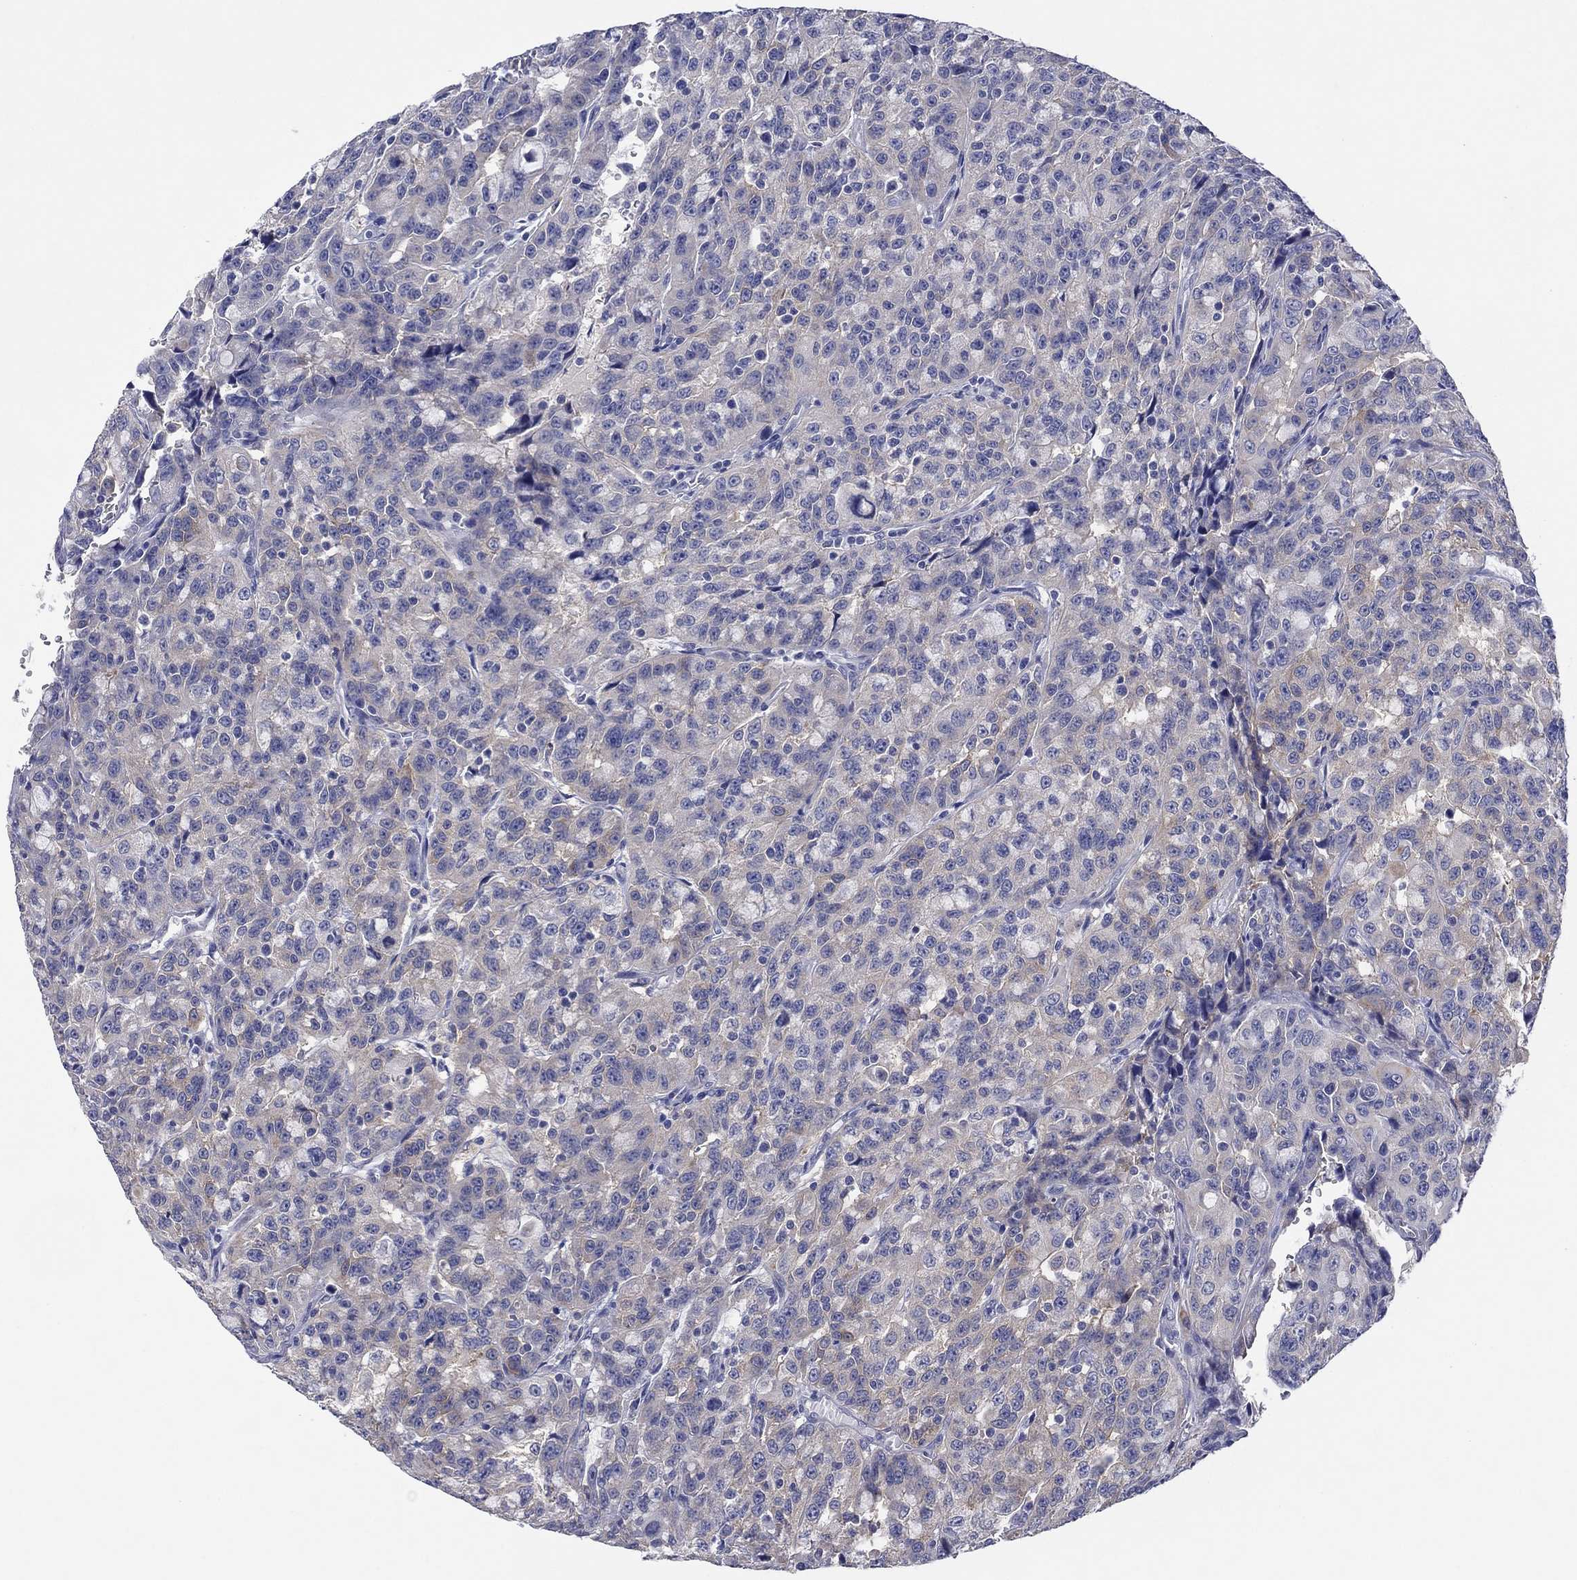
{"staining": {"intensity": "weak", "quantity": "25%-75%", "location": "cytoplasmic/membranous"}, "tissue": "urothelial cancer", "cell_type": "Tumor cells", "image_type": "cancer", "snomed": [{"axis": "morphology", "description": "Urothelial carcinoma, NOS"}, {"axis": "morphology", "description": "Urothelial carcinoma, High grade"}, {"axis": "topography", "description": "Urinary bladder"}], "caption": "A micrograph showing weak cytoplasmic/membranous staining in about 25%-75% of tumor cells in urothelial carcinoma (high-grade), as visualized by brown immunohistochemical staining.", "gene": "HDC", "patient": {"sex": "female", "age": 73}}